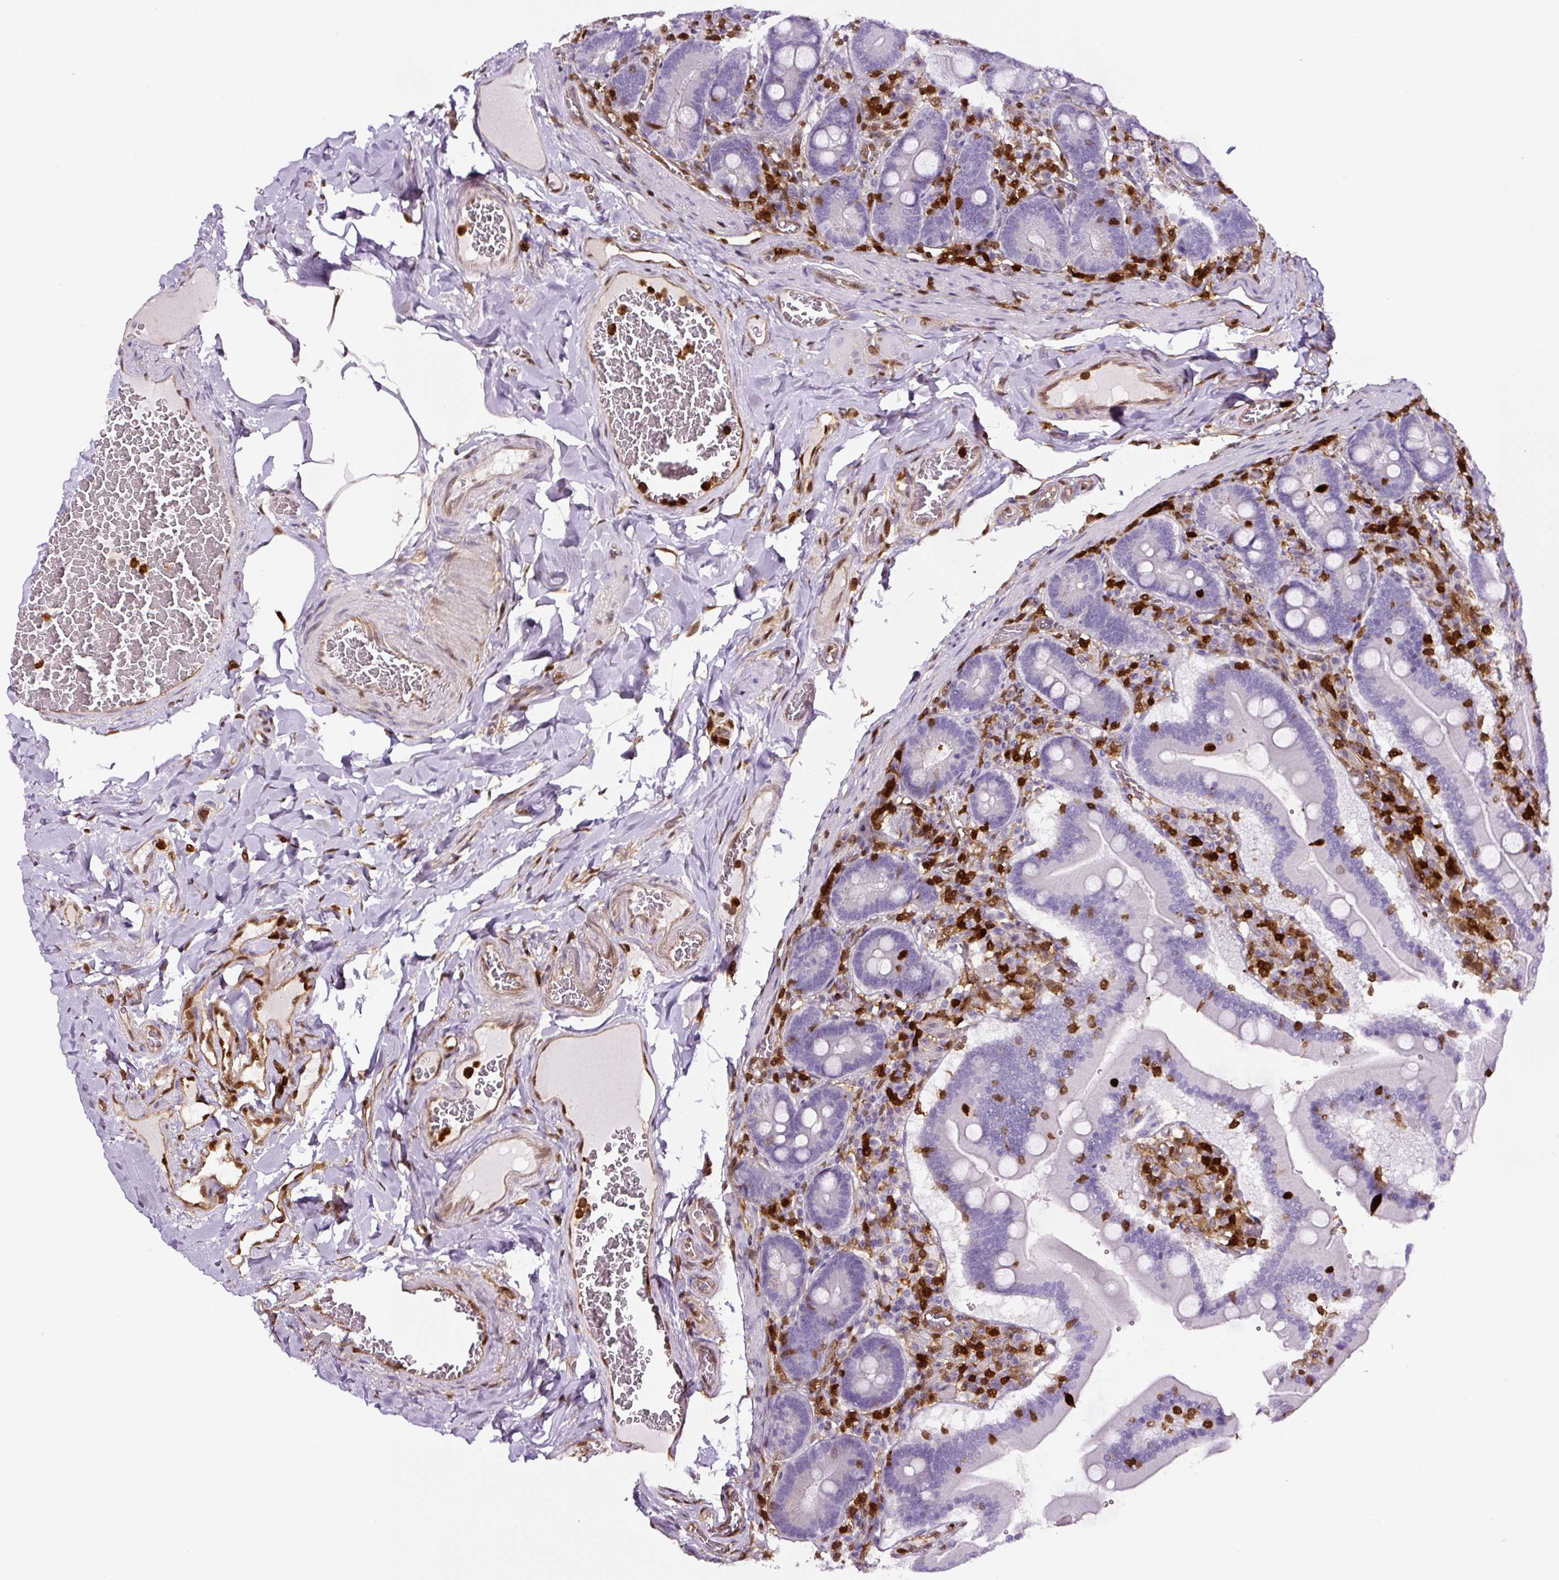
{"staining": {"intensity": "negative", "quantity": "none", "location": "none"}, "tissue": "duodenum", "cell_type": "Glandular cells", "image_type": "normal", "snomed": [{"axis": "morphology", "description": "Normal tissue, NOS"}, {"axis": "topography", "description": "Duodenum"}], "caption": "Unremarkable duodenum was stained to show a protein in brown. There is no significant positivity in glandular cells.", "gene": "ANXA1", "patient": {"sex": "female", "age": 62}}